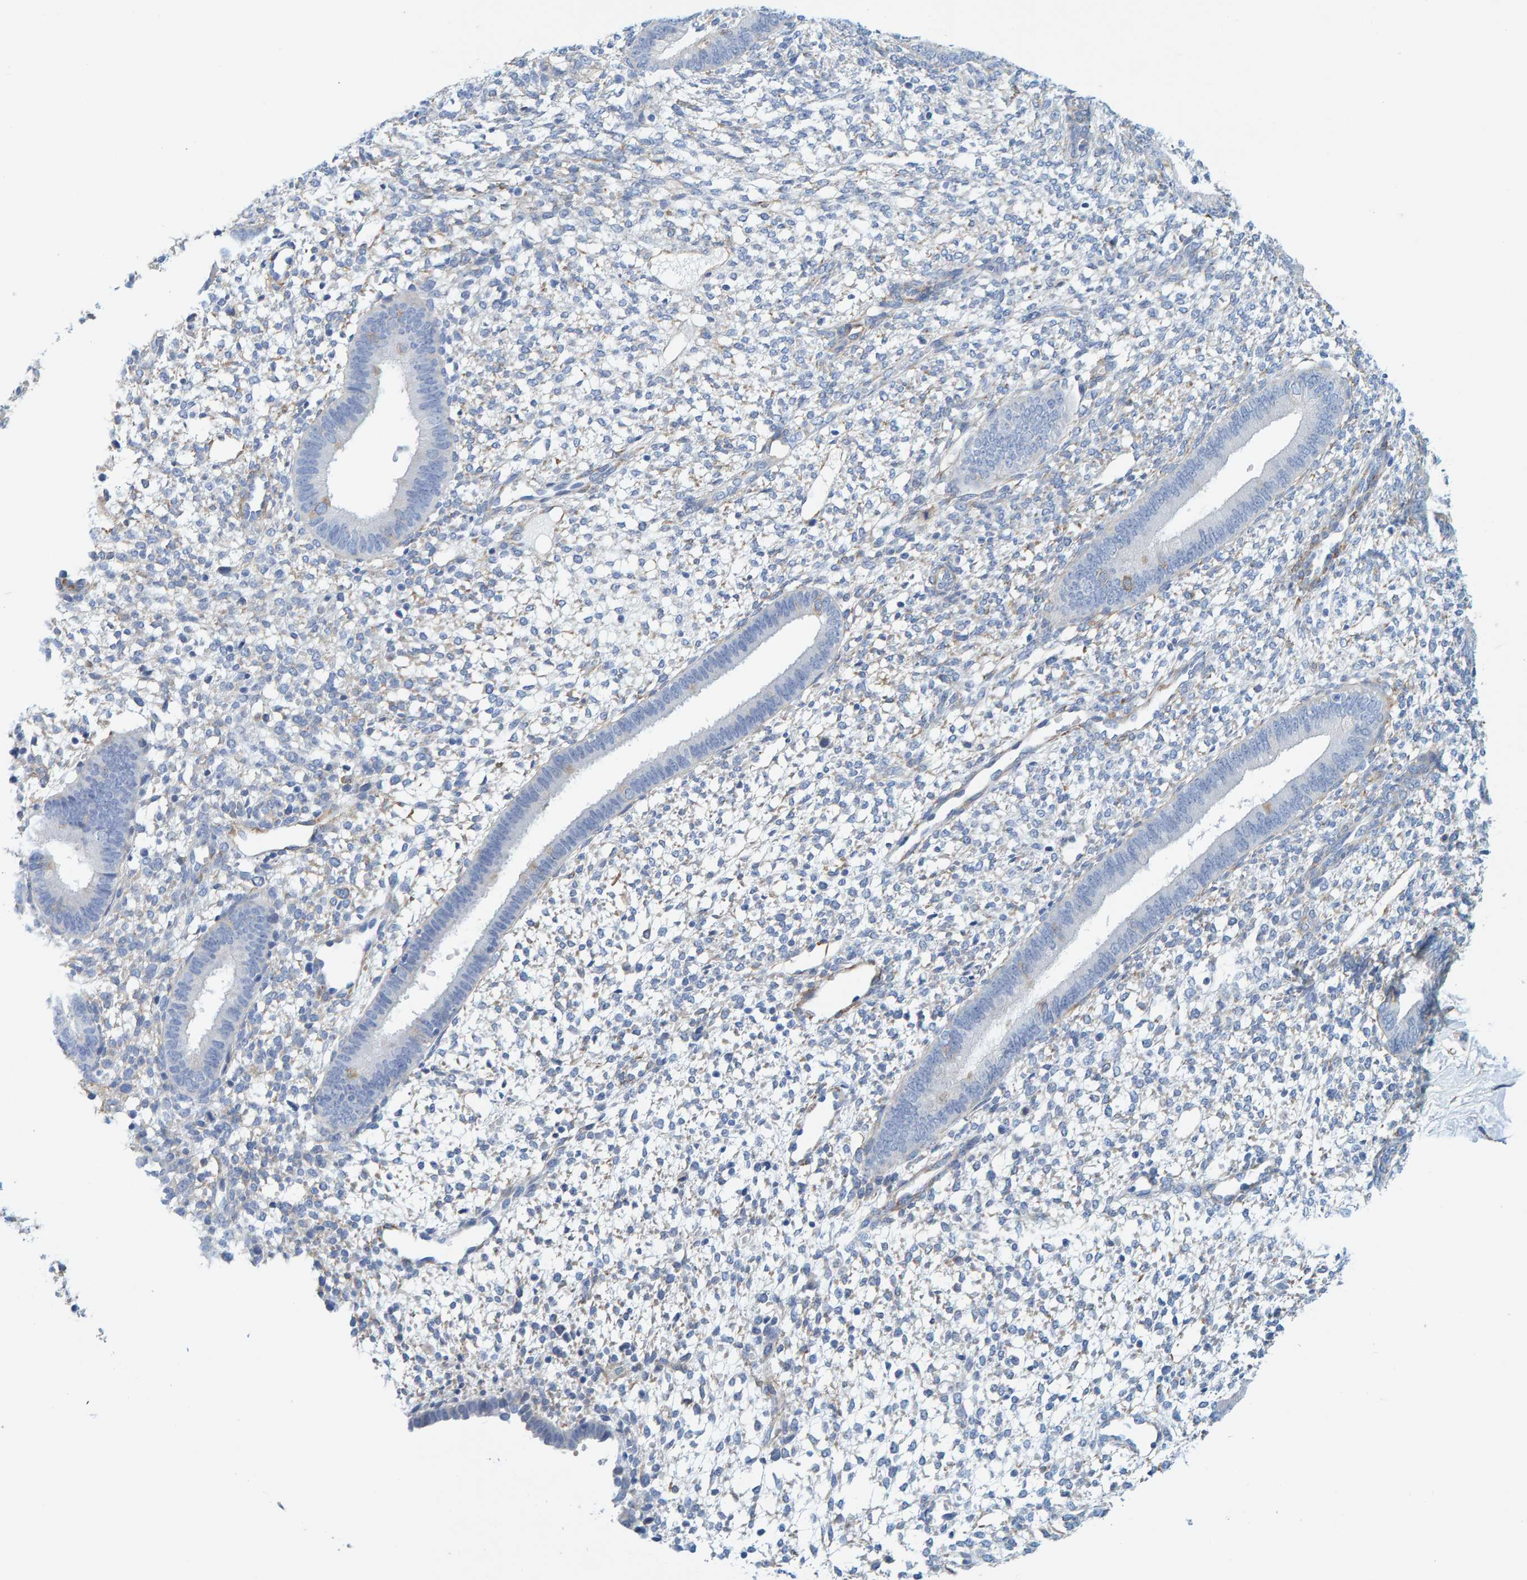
{"staining": {"intensity": "negative", "quantity": "none", "location": "none"}, "tissue": "endometrium", "cell_type": "Cells in endometrial stroma", "image_type": "normal", "snomed": [{"axis": "morphology", "description": "Normal tissue, NOS"}, {"axis": "topography", "description": "Endometrium"}], "caption": "Immunohistochemical staining of benign human endometrium displays no significant expression in cells in endometrial stroma. Brightfield microscopy of immunohistochemistry stained with DAB (brown) and hematoxylin (blue), captured at high magnification.", "gene": "MAP1B", "patient": {"sex": "female", "age": 46}}